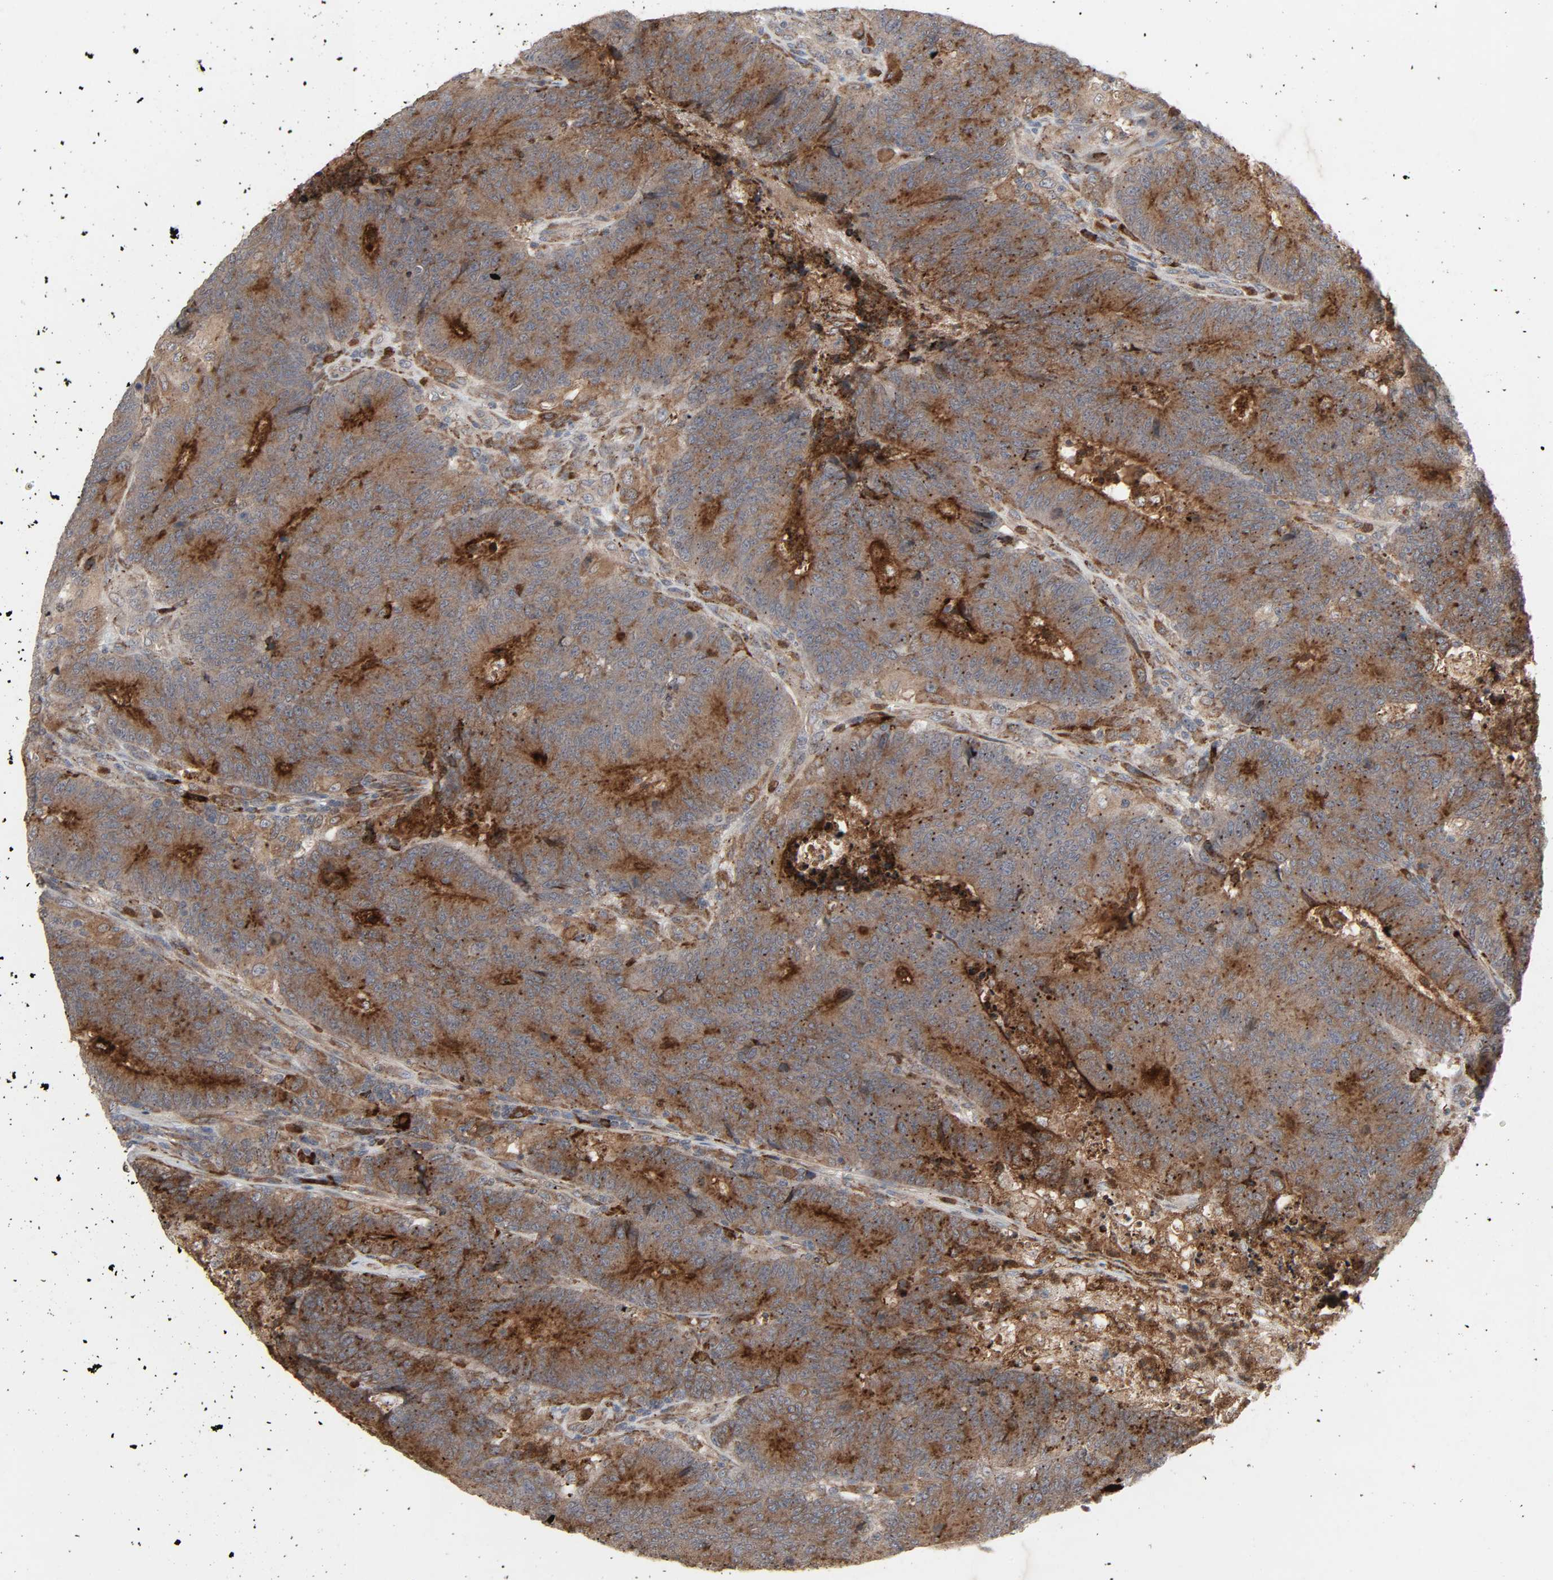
{"staining": {"intensity": "strong", "quantity": ">75%", "location": "cytoplasmic/membranous"}, "tissue": "colorectal cancer", "cell_type": "Tumor cells", "image_type": "cancer", "snomed": [{"axis": "morphology", "description": "Normal tissue, NOS"}, {"axis": "morphology", "description": "Adenocarcinoma, NOS"}, {"axis": "topography", "description": "Colon"}], "caption": "Protein analysis of colorectal cancer (adenocarcinoma) tissue demonstrates strong cytoplasmic/membranous expression in about >75% of tumor cells.", "gene": "ADCY4", "patient": {"sex": "female", "age": 75}}